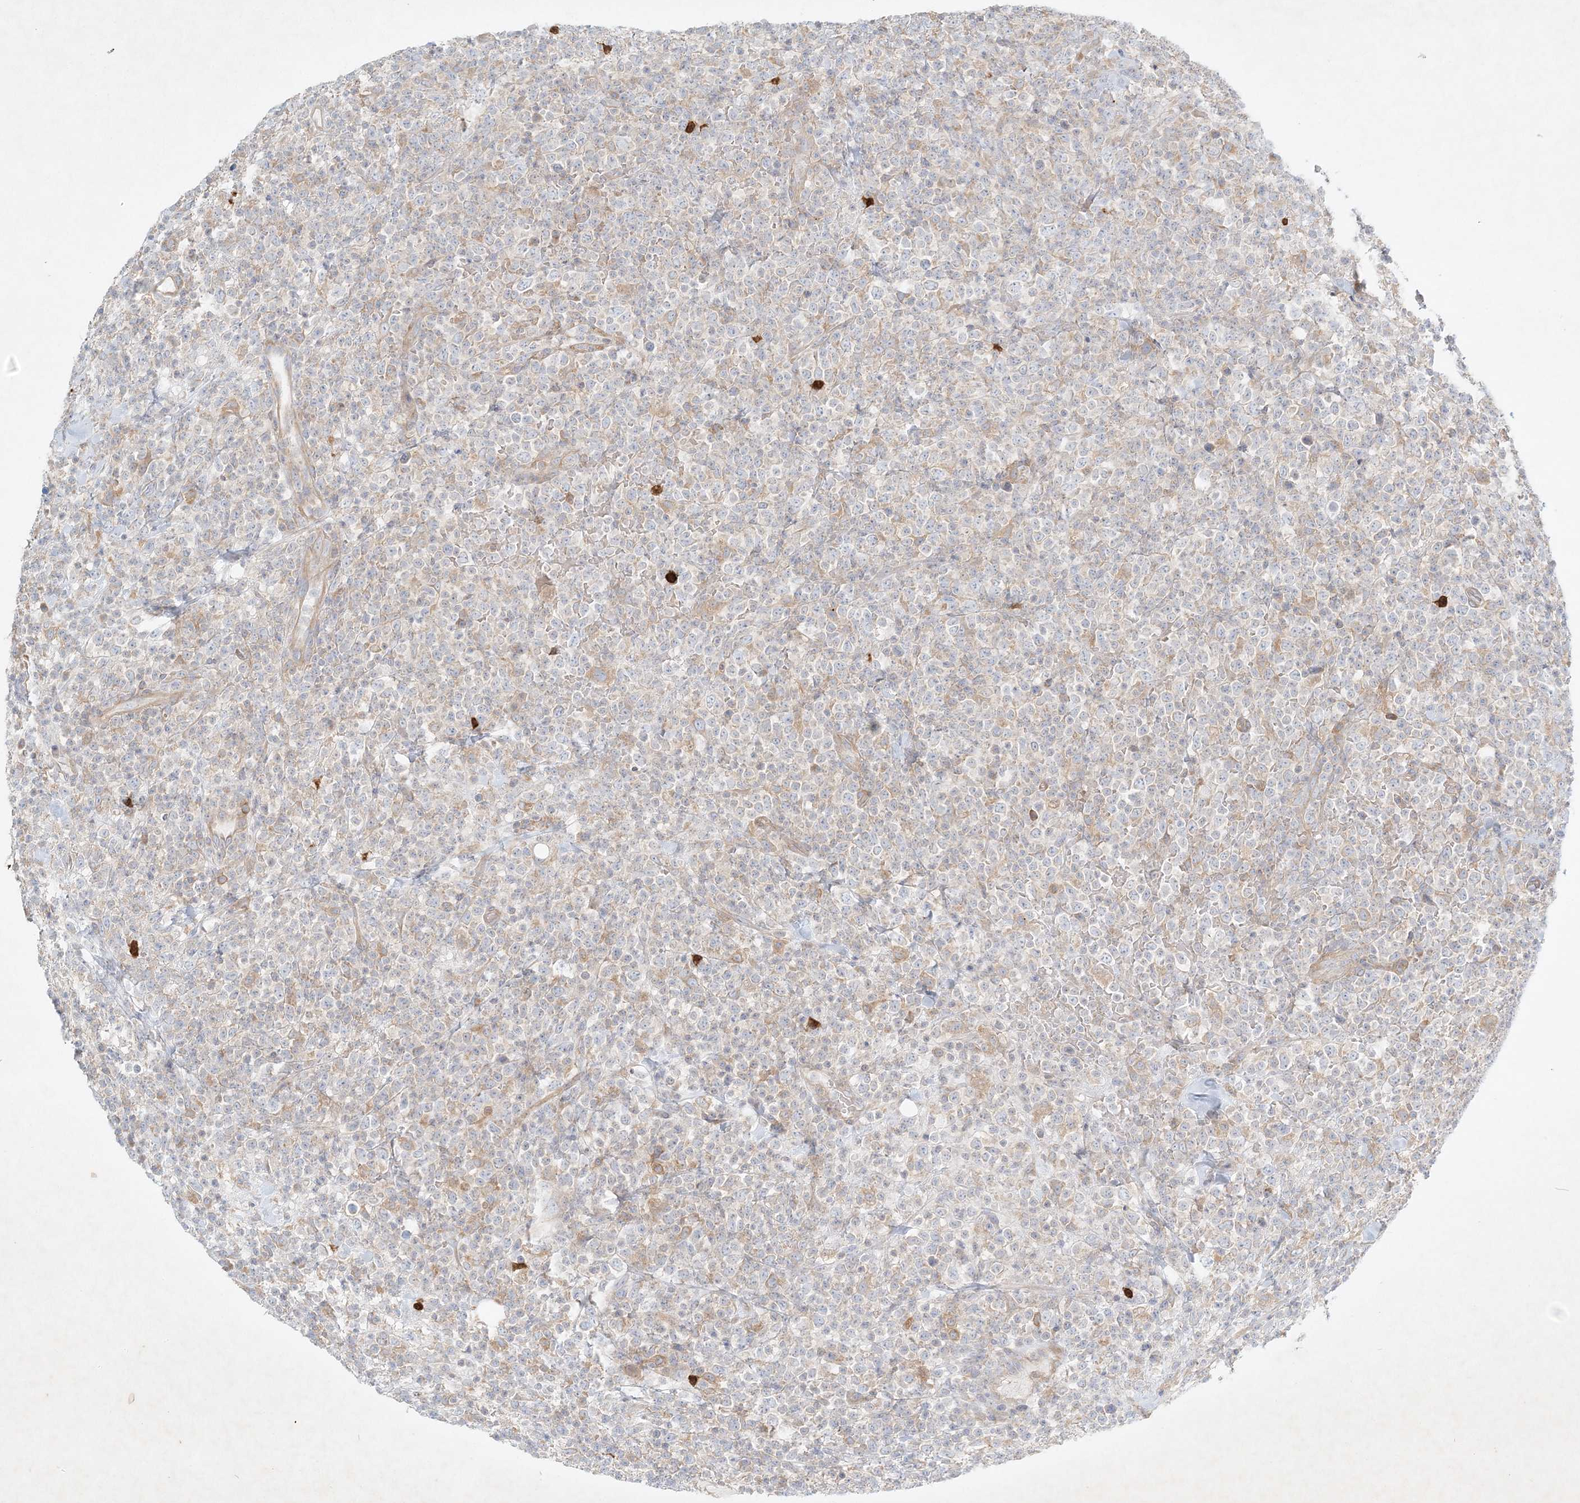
{"staining": {"intensity": "moderate", "quantity": "<25%", "location": "cytoplasmic/membranous"}, "tissue": "lymphoma", "cell_type": "Tumor cells", "image_type": "cancer", "snomed": [{"axis": "morphology", "description": "Malignant lymphoma, non-Hodgkin's type, High grade"}, {"axis": "topography", "description": "Colon"}], "caption": "High-grade malignant lymphoma, non-Hodgkin's type tissue shows moderate cytoplasmic/membranous positivity in about <25% of tumor cells Nuclei are stained in blue.", "gene": "STK11IP", "patient": {"sex": "female", "age": 53}}